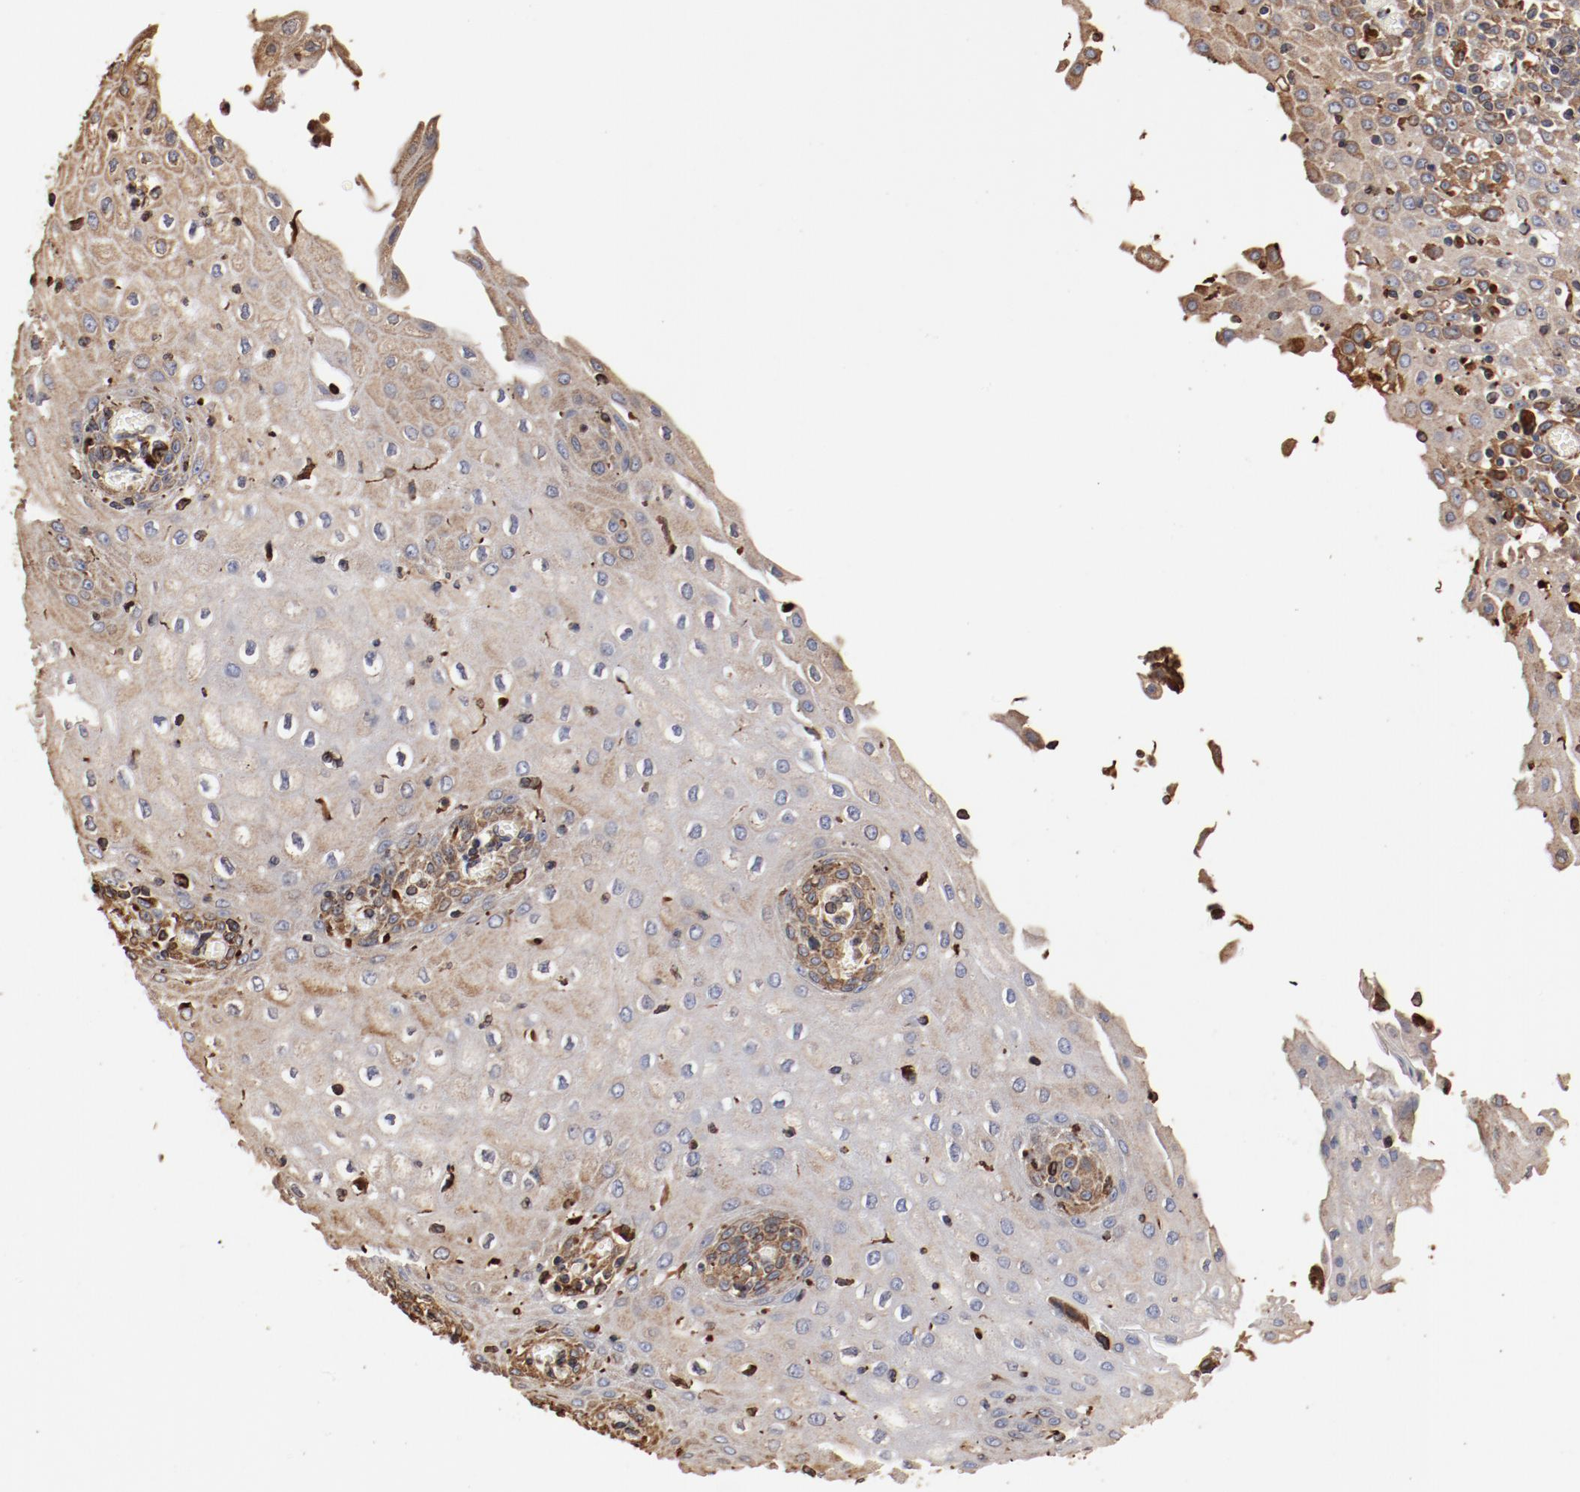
{"staining": {"intensity": "weak", "quantity": ">75%", "location": "cytoplasmic/membranous"}, "tissue": "esophagus", "cell_type": "Squamous epithelial cells", "image_type": "normal", "snomed": [{"axis": "morphology", "description": "Normal tissue, NOS"}, {"axis": "morphology", "description": "Squamous cell carcinoma, NOS"}, {"axis": "topography", "description": "Esophagus"}], "caption": "An image of esophagus stained for a protein displays weak cytoplasmic/membranous brown staining in squamous epithelial cells. (DAB IHC, brown staining for protein, blue staining for nuclei).", "gene": "PDIA3", "patient": {"sex": "male", "age": 65}}